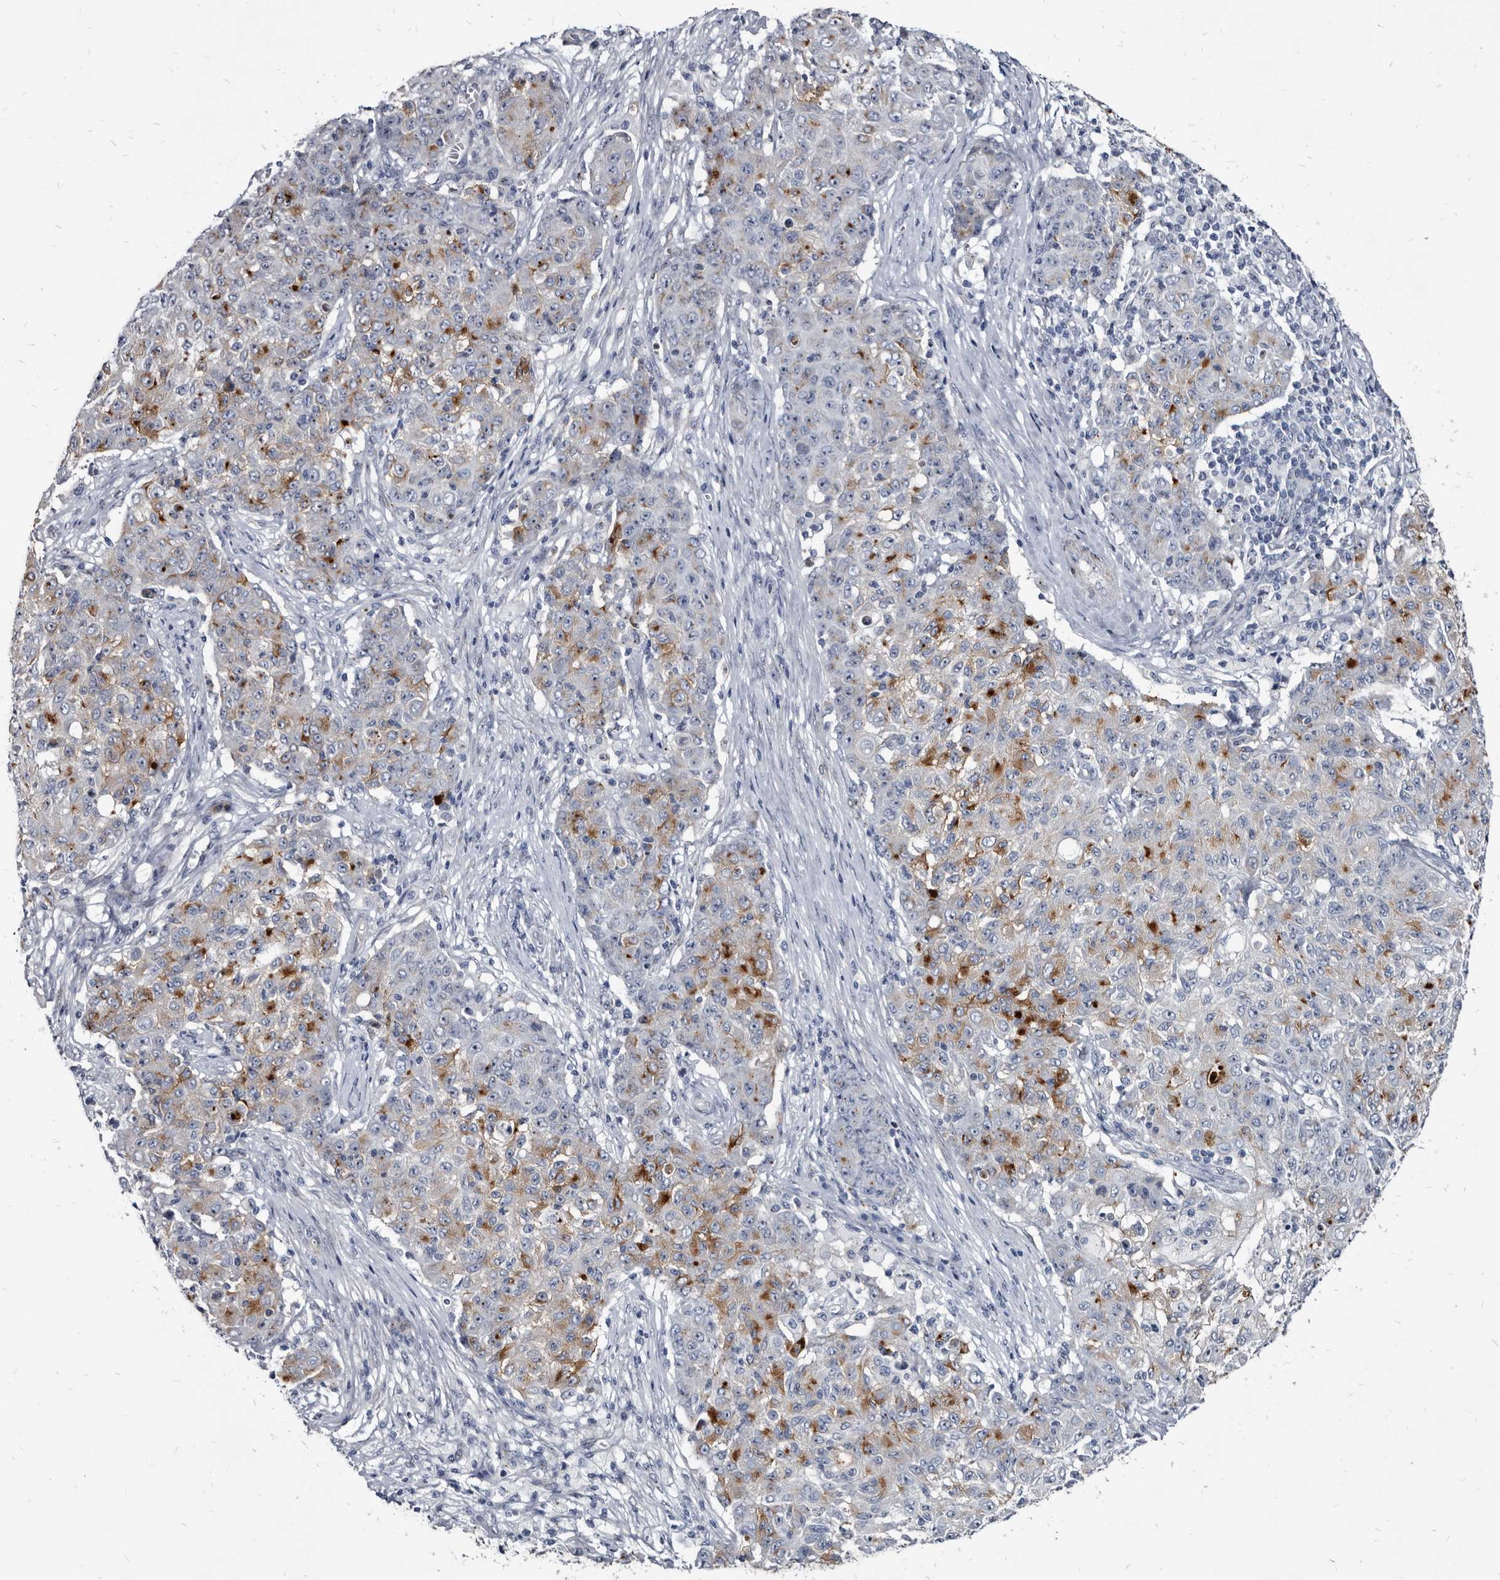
{"staining": {"intensity": "moderate", "quantity": "25%-75%", "location": "cytoplasmic/membranous"}, "tissue": "ovarian cancer", "cell_type": "Tumor cells", "image_type": "cancer", "snomed": [{"axis": "morphology", "description": "Carcinoma, endometroid"}, {"axis": "topography", "description": "Ovary"}], "caption": "The photomicrograph demonstrates a brown stain indicating the presence of a protein in the cytoplasmic/membranous of tumor cells in ovarian endometroid carcinoma.", "gene": "PRSS8", "patient": {"sex": "female", "age": 42}}